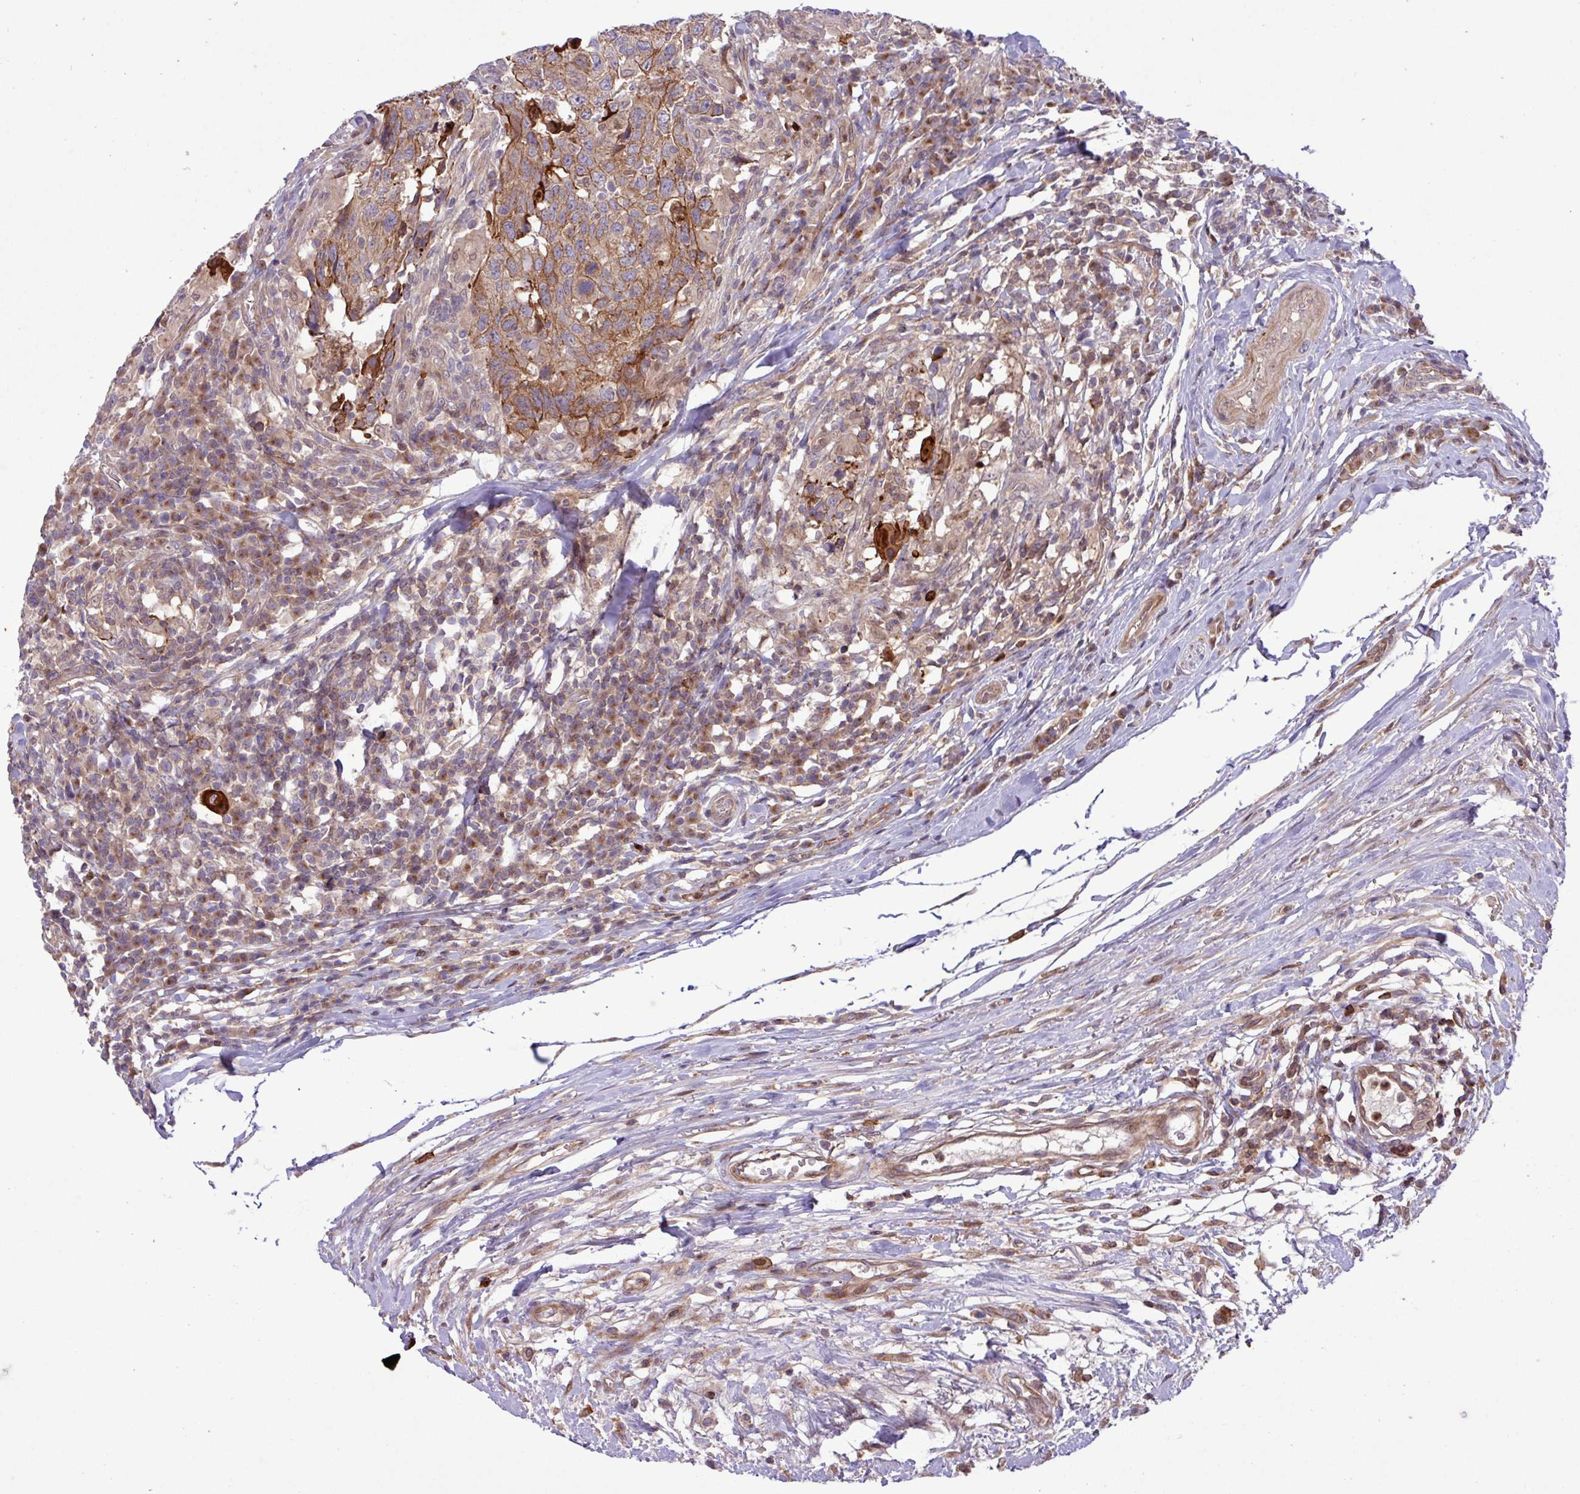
{"staining": {"intensity": "moderate", "quantity": ">75%", "location": "cytoplasmic/membranous"}, "tissue": "head and neck cancer", "cell_type": "Tumor cells", "image_type": "cancer", "snomed": [{"axis": "morphology", "description": "Squamous cell carcinoma, NOS"}, {"axis": "topography", "description": "Head-Neck"}], "caption": "Head and neck cancer (squamous cell carcinoma) was stained to show a protein in brown. There is medium levels of moderate cytoplasmic/membranous expression in about >75% of tumor cells.", "gene": "CNTRL", "patient": {"sex": "male", "age": 66}}